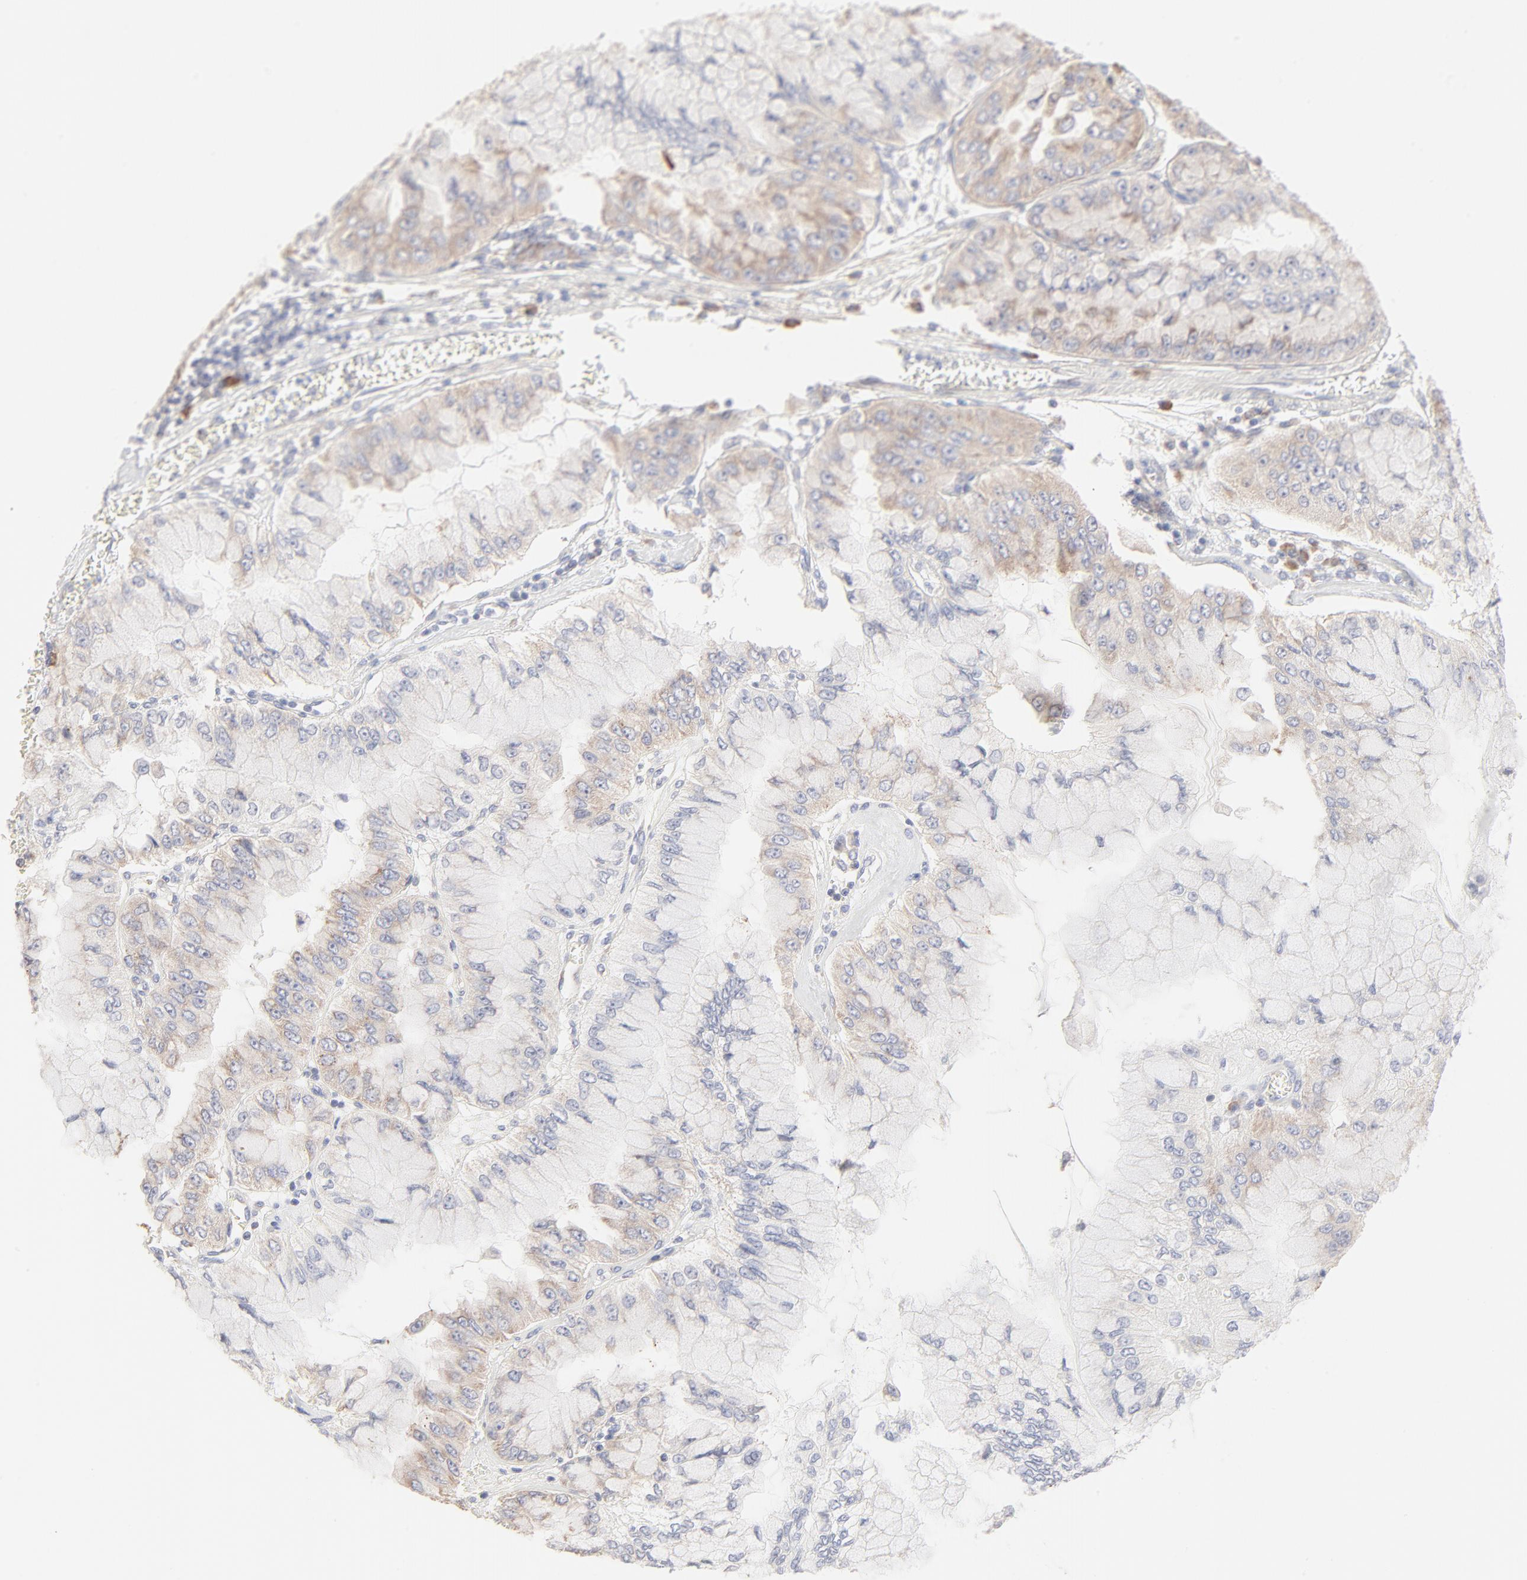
{"staining": {"intensity": "weak", "quantity": ">75%", "location": "cytoplasmic/membranous"}, "tissue": "liver cancer", "cell_type": "Tumor cells", "image_type": "cancer", "snomed": [{"axis": "morphology", "description": "Cholangiocarcinoma"}, {"axis": "topography", "description": "Liver"}], "caption": "This micrograph reveals liver cancer stained with immunohistochemistry to label a protein in brown. The cytoplasmic/membranous of tumor cells show weak positivity for the protein. Nuclei are counter-stained blue.", "gene": "RPS21", "patient": {"sex": "female", "age": 79}}